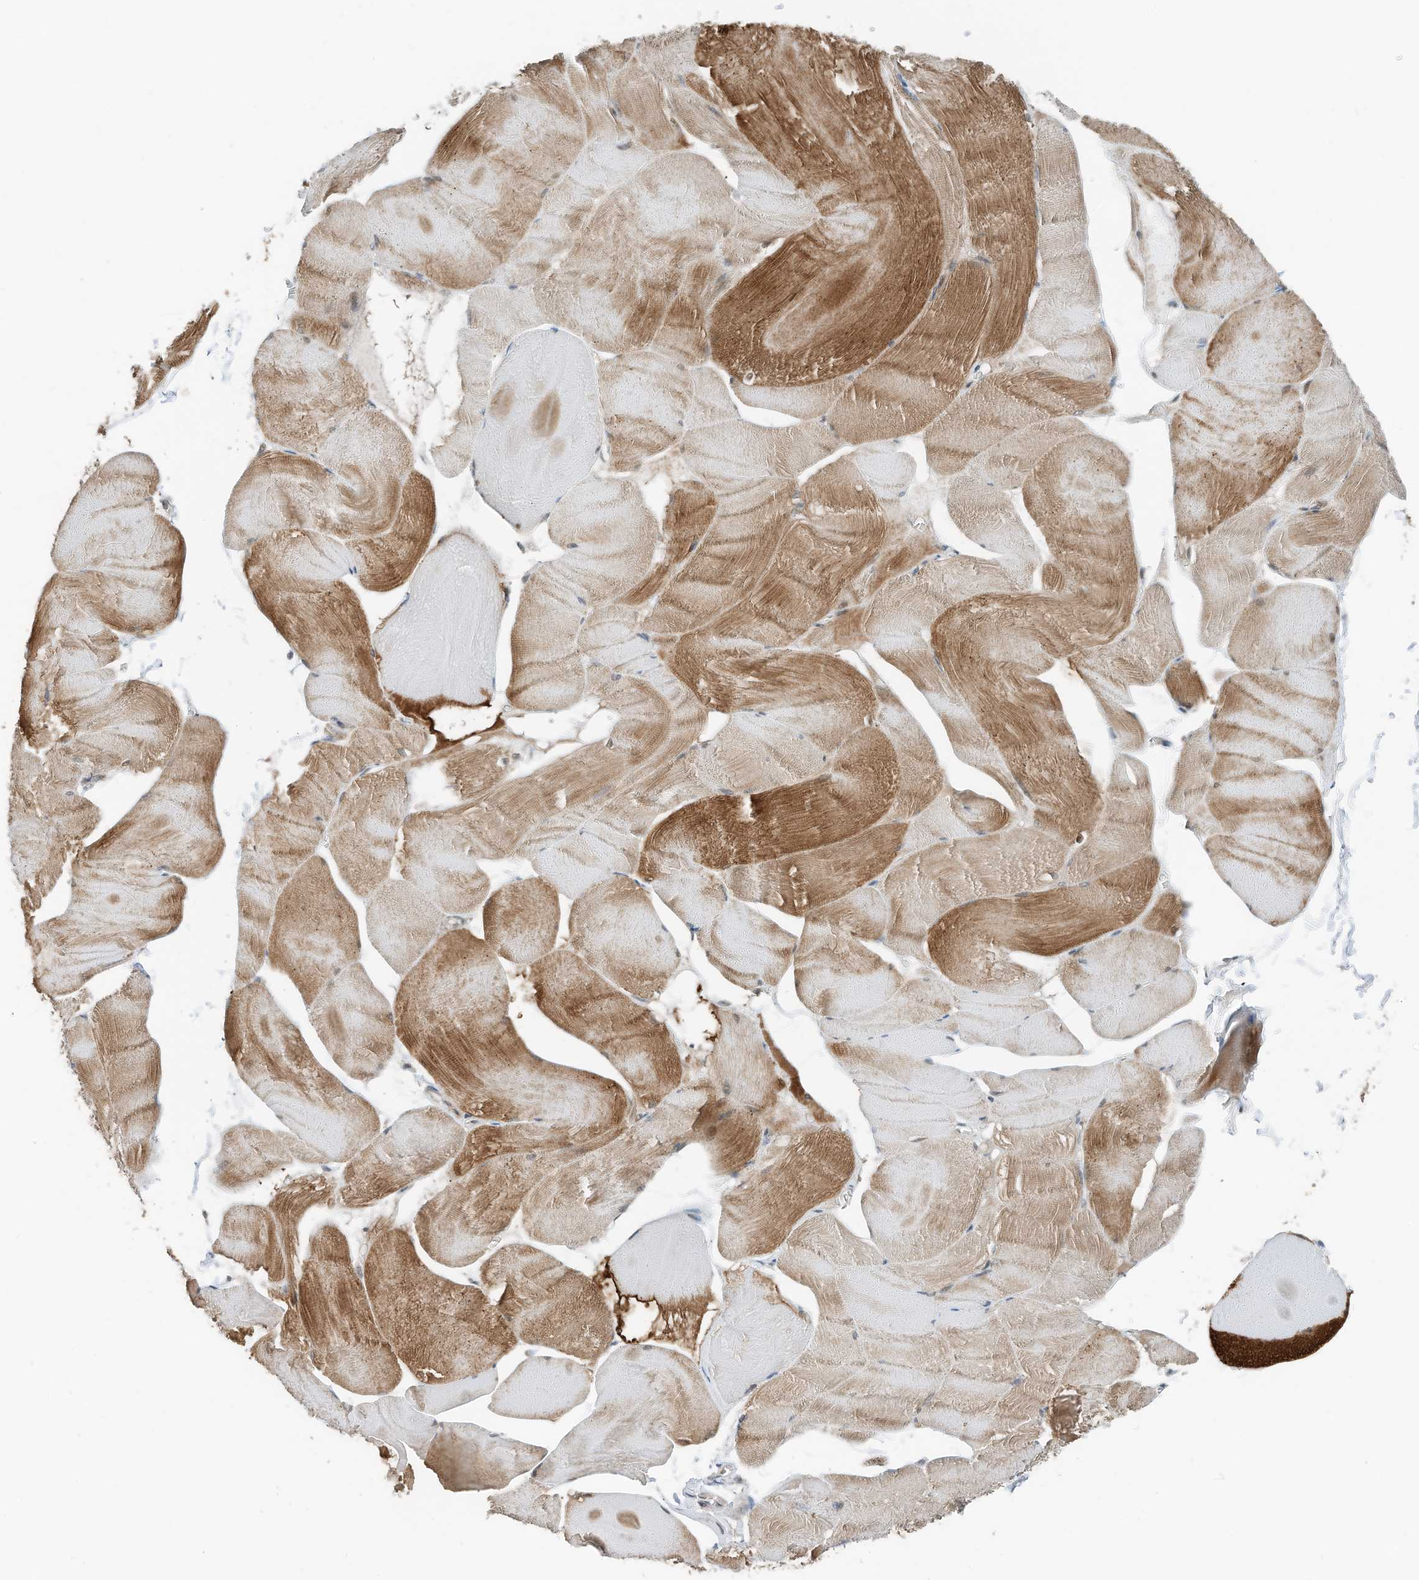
{"staining": {"intensity": "strong", "quantity": ">75%", "location": "cytoplasmic/membranous"}, "tissue": "skeletal muscle", "cell_type": "Myocytes", "image_type": "normal", "snomed": [{"axis": "morphology", "description": "Normal tissue, NOS"}, {"axis": "morphology", "description": "Basal cell carcinoma"}, {"axis": "topography", "description": "Skeletal muscle"}], "caption": "Immunohistochemistry (IHC) of normal human skeletal muscle reveals high levels of strong cytoplasmic/membranous staining in about >75% of myocytes.", "gene": "RMND1", "patient": {"sex": "female", "age": 64}}